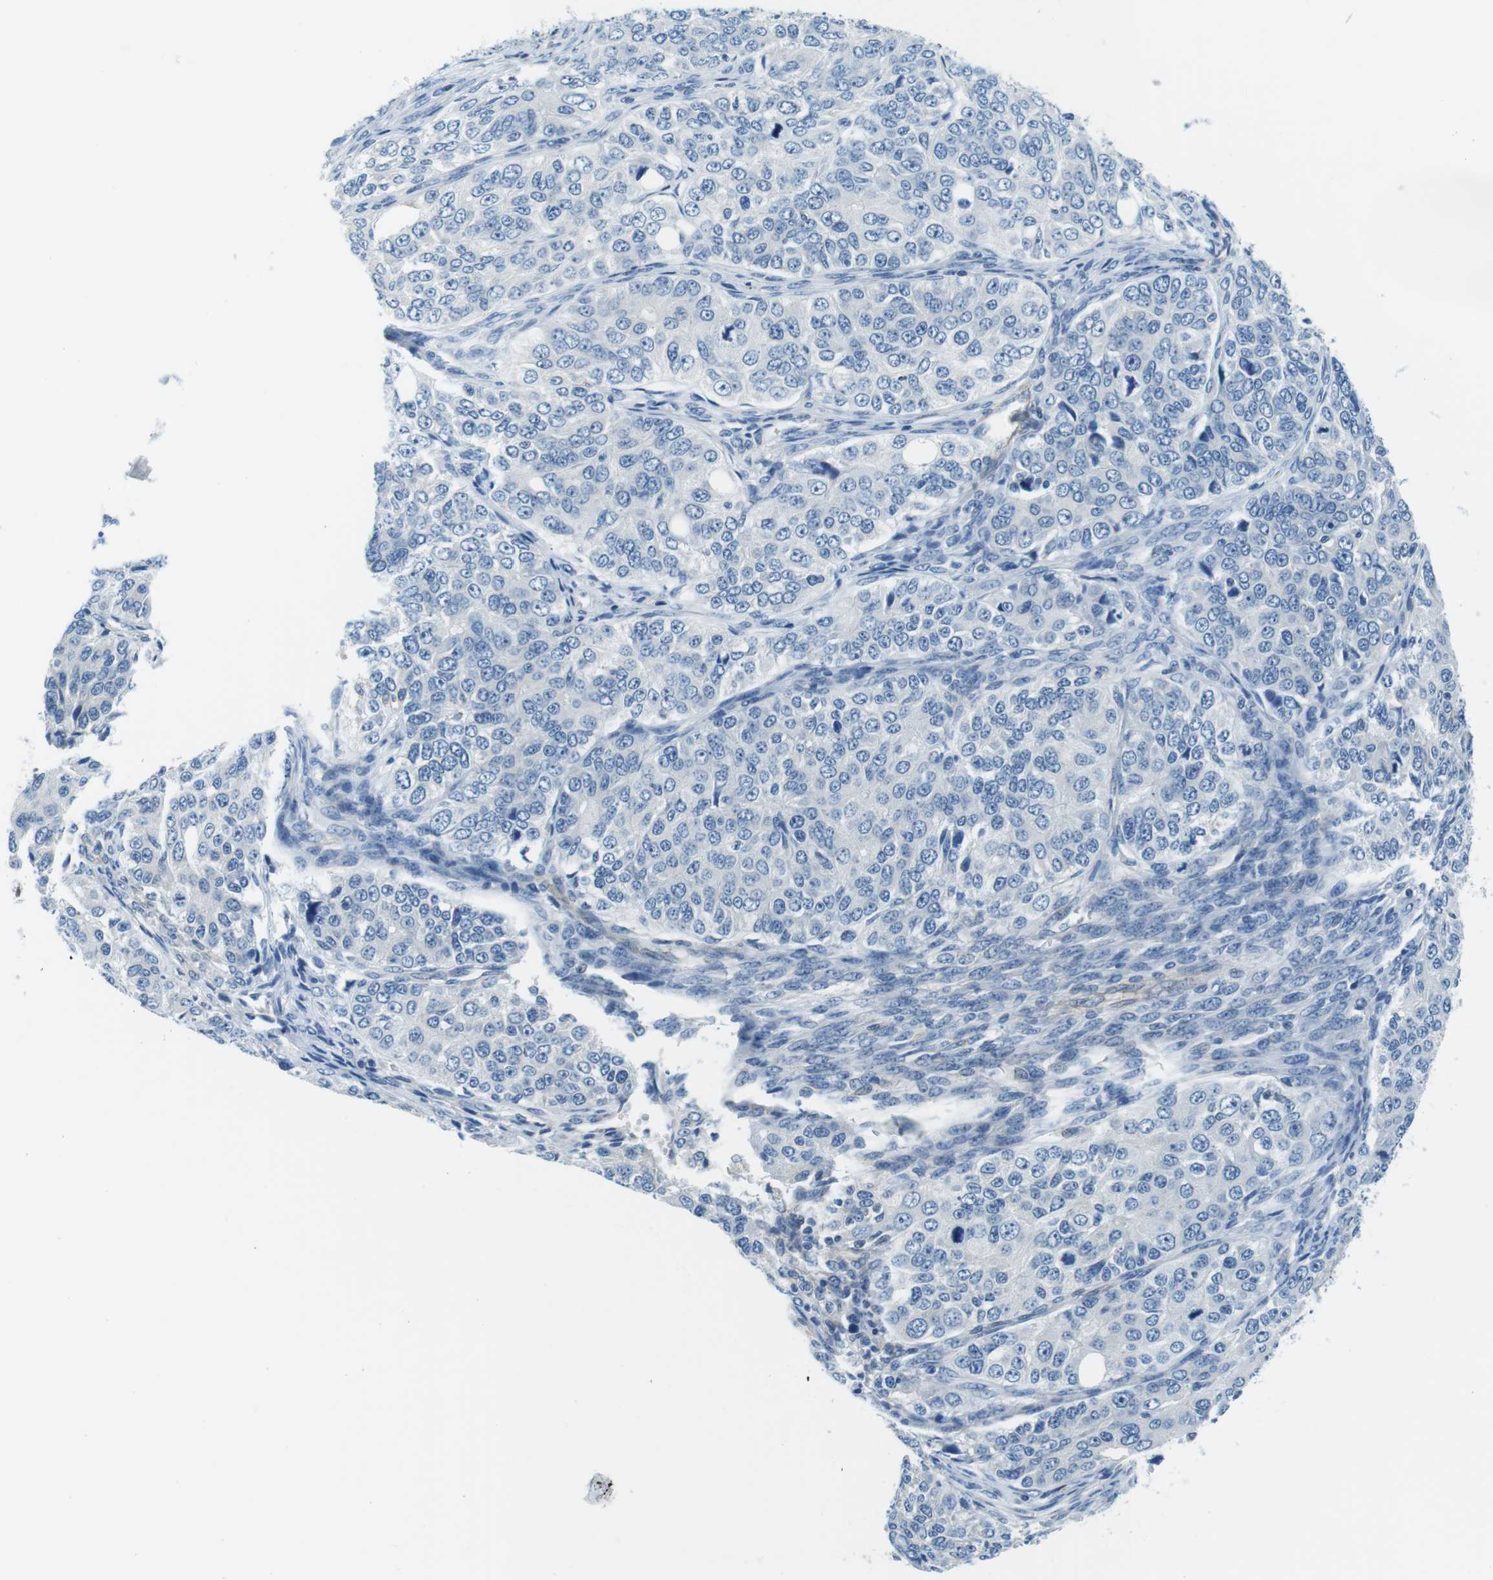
{"staining": {"intensity": "negative", "quantity": "none", "location": "none"}, "tissue": "ovarian cancer", "cell_type": "Tumor cells", "image_type": "cancer", "snomed": [{"axis": "morphology", "description": "Carcinoma, endometroid"}, {"axis": "topography", "description": "Ovary"}], "caption": "Tumor cells are negative for protein expression in human ovarian cancer.", "gene": "EIF2B5", "patient": {"sex": "female", "age": 51}}